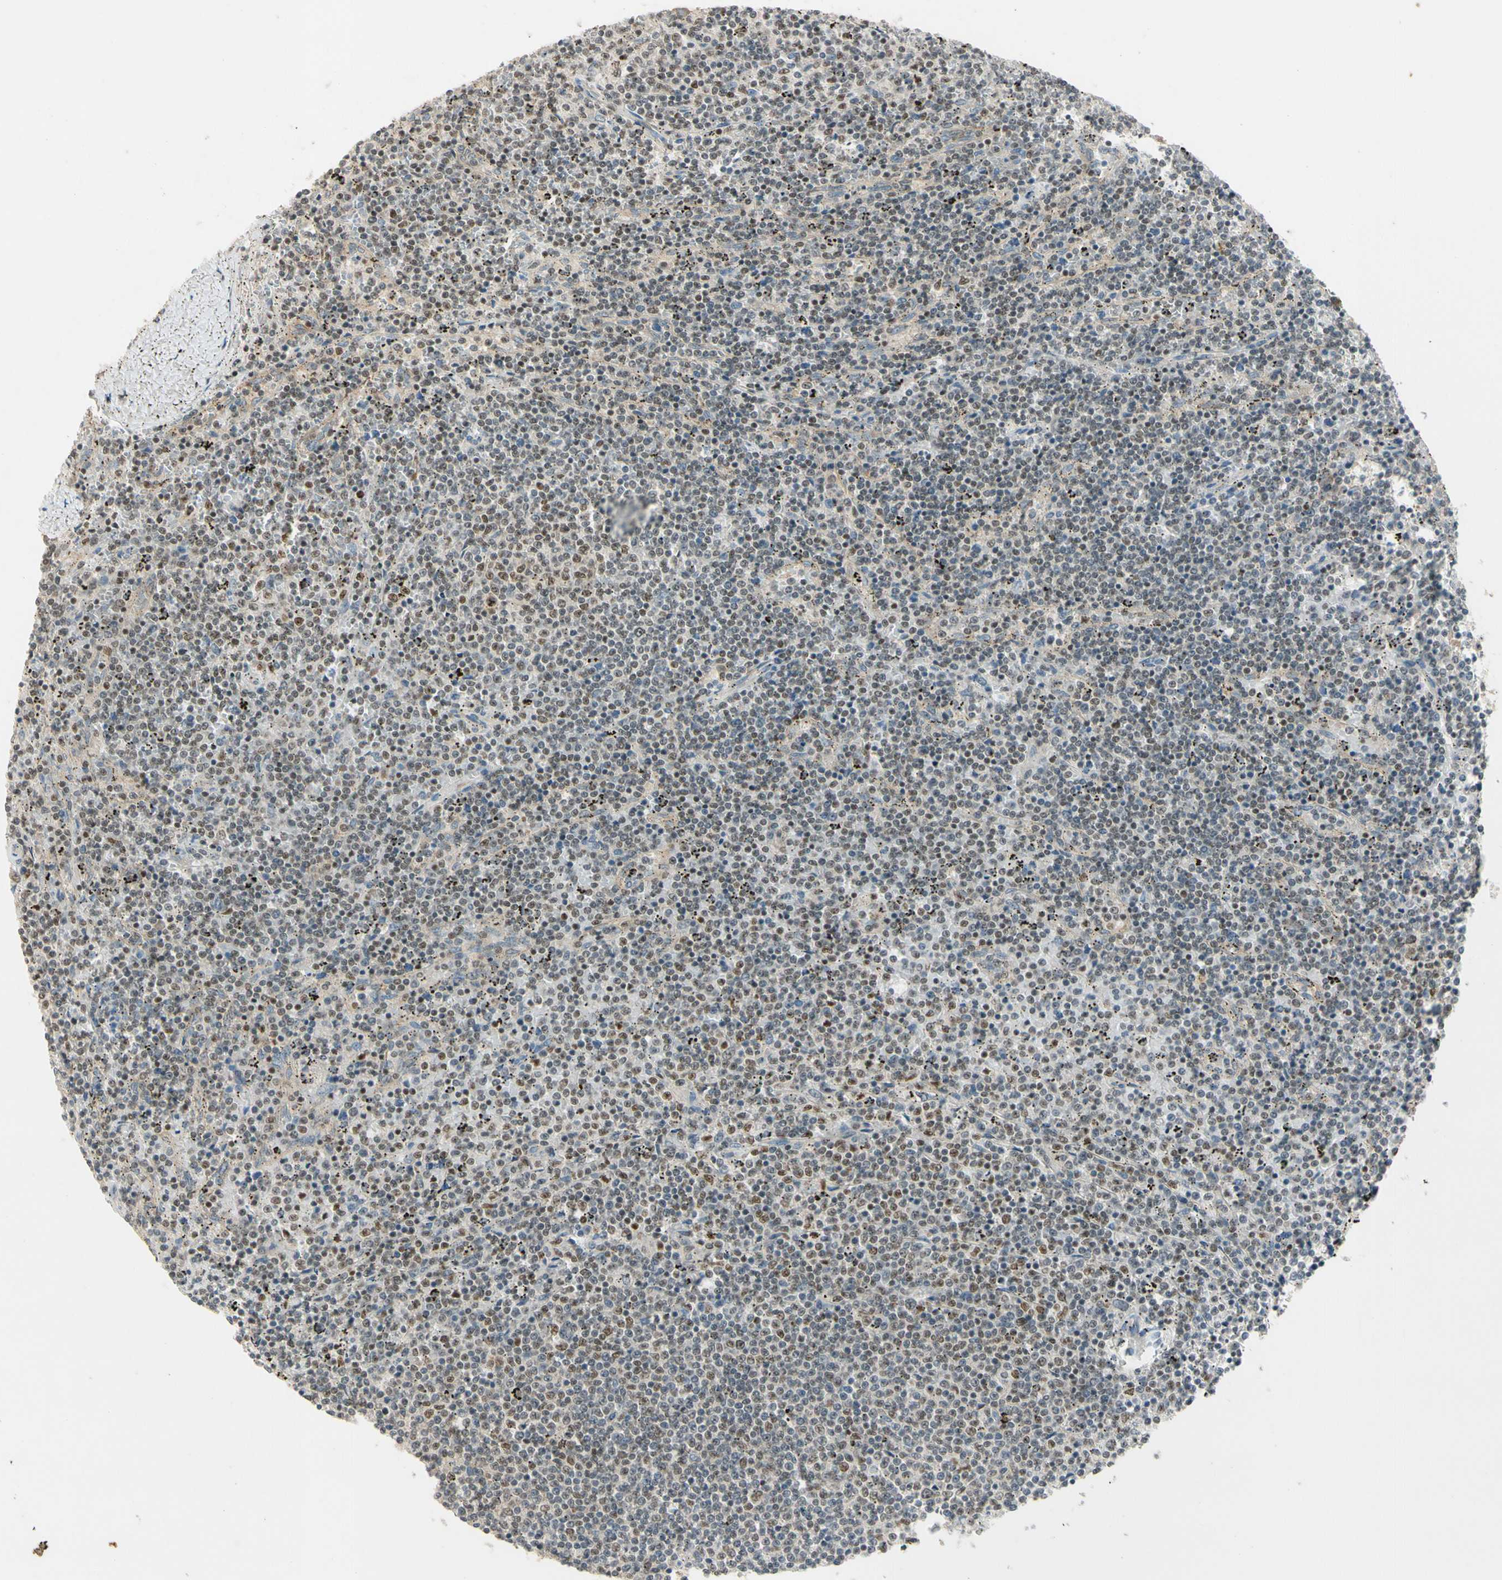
{"staining": {"intensity": "weak", "quantity": "25%-75%", "location": "cytoplasmic/membranous"}, "tissue": "lymphoma", "cell_type": "Tumor cells", "image_type": "cancer", "snomed": [{"axis": "morphology", "description": "Malignant lymphoma, non-Hodgkin's type, Low grade"}, {"axis": "topography", "description": "Spleen"}], "caption": "The immunohistochemical stain highlights weak cytoplasmic/membranous positivity in tumor cells of malignant lymphoma, non-Hodgkin's type (low-grade) tissue.", "gene": "NFYA", "patient": {"sex": "female", "age": 50}}